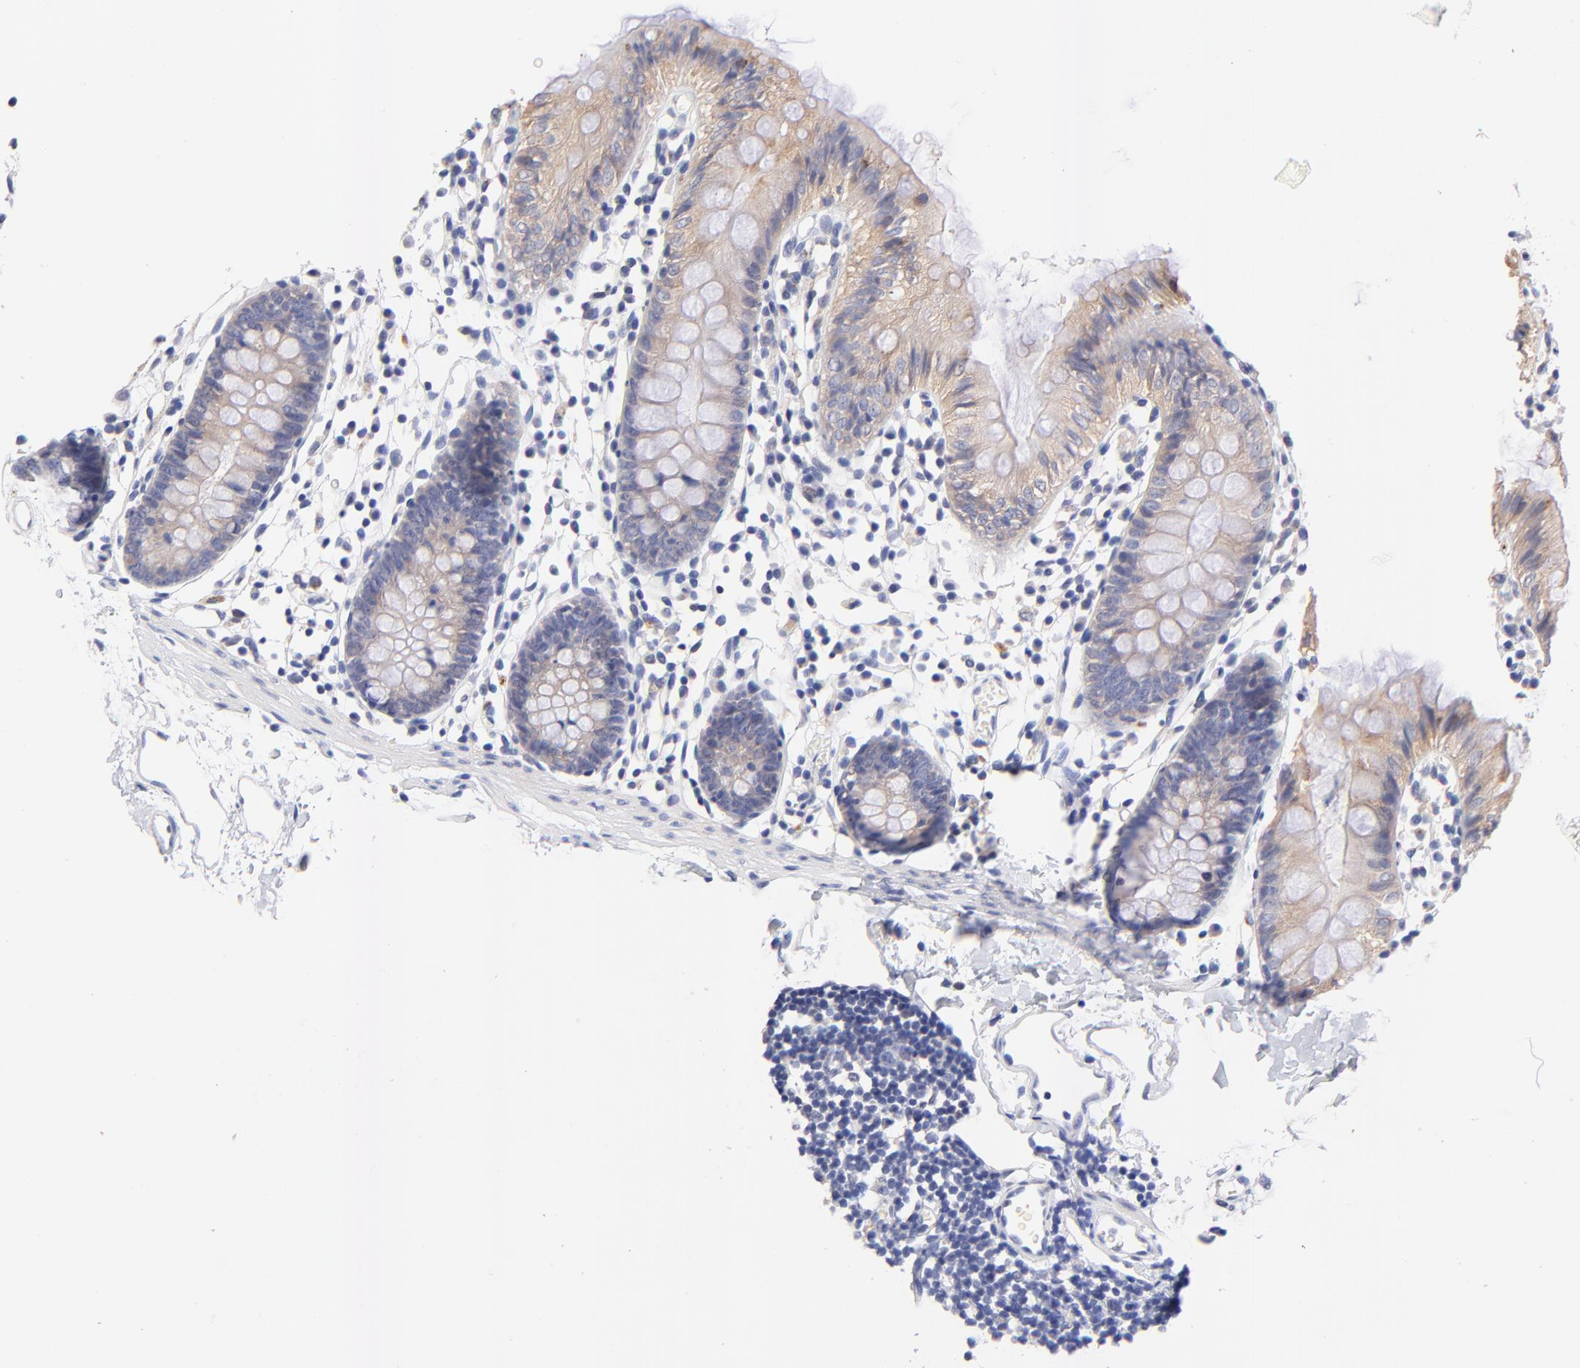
{"staining": {"intensity": "negative", "quantity": "none", "location": "none"}, "tissue": "colon", "cell_type": "Endothelial cells", "image_type": "normal", "snomed": [{"axis": "morphology", "description": "Normal tissue, NOS"}, {"axis": "topography", "description": "Colon"}], "caption": "Histopathology image shows no significant protein expression in endothelial cells of normal colon.", "gene": "FAM117B", "patient": {"sex": "male", "age": 14}}